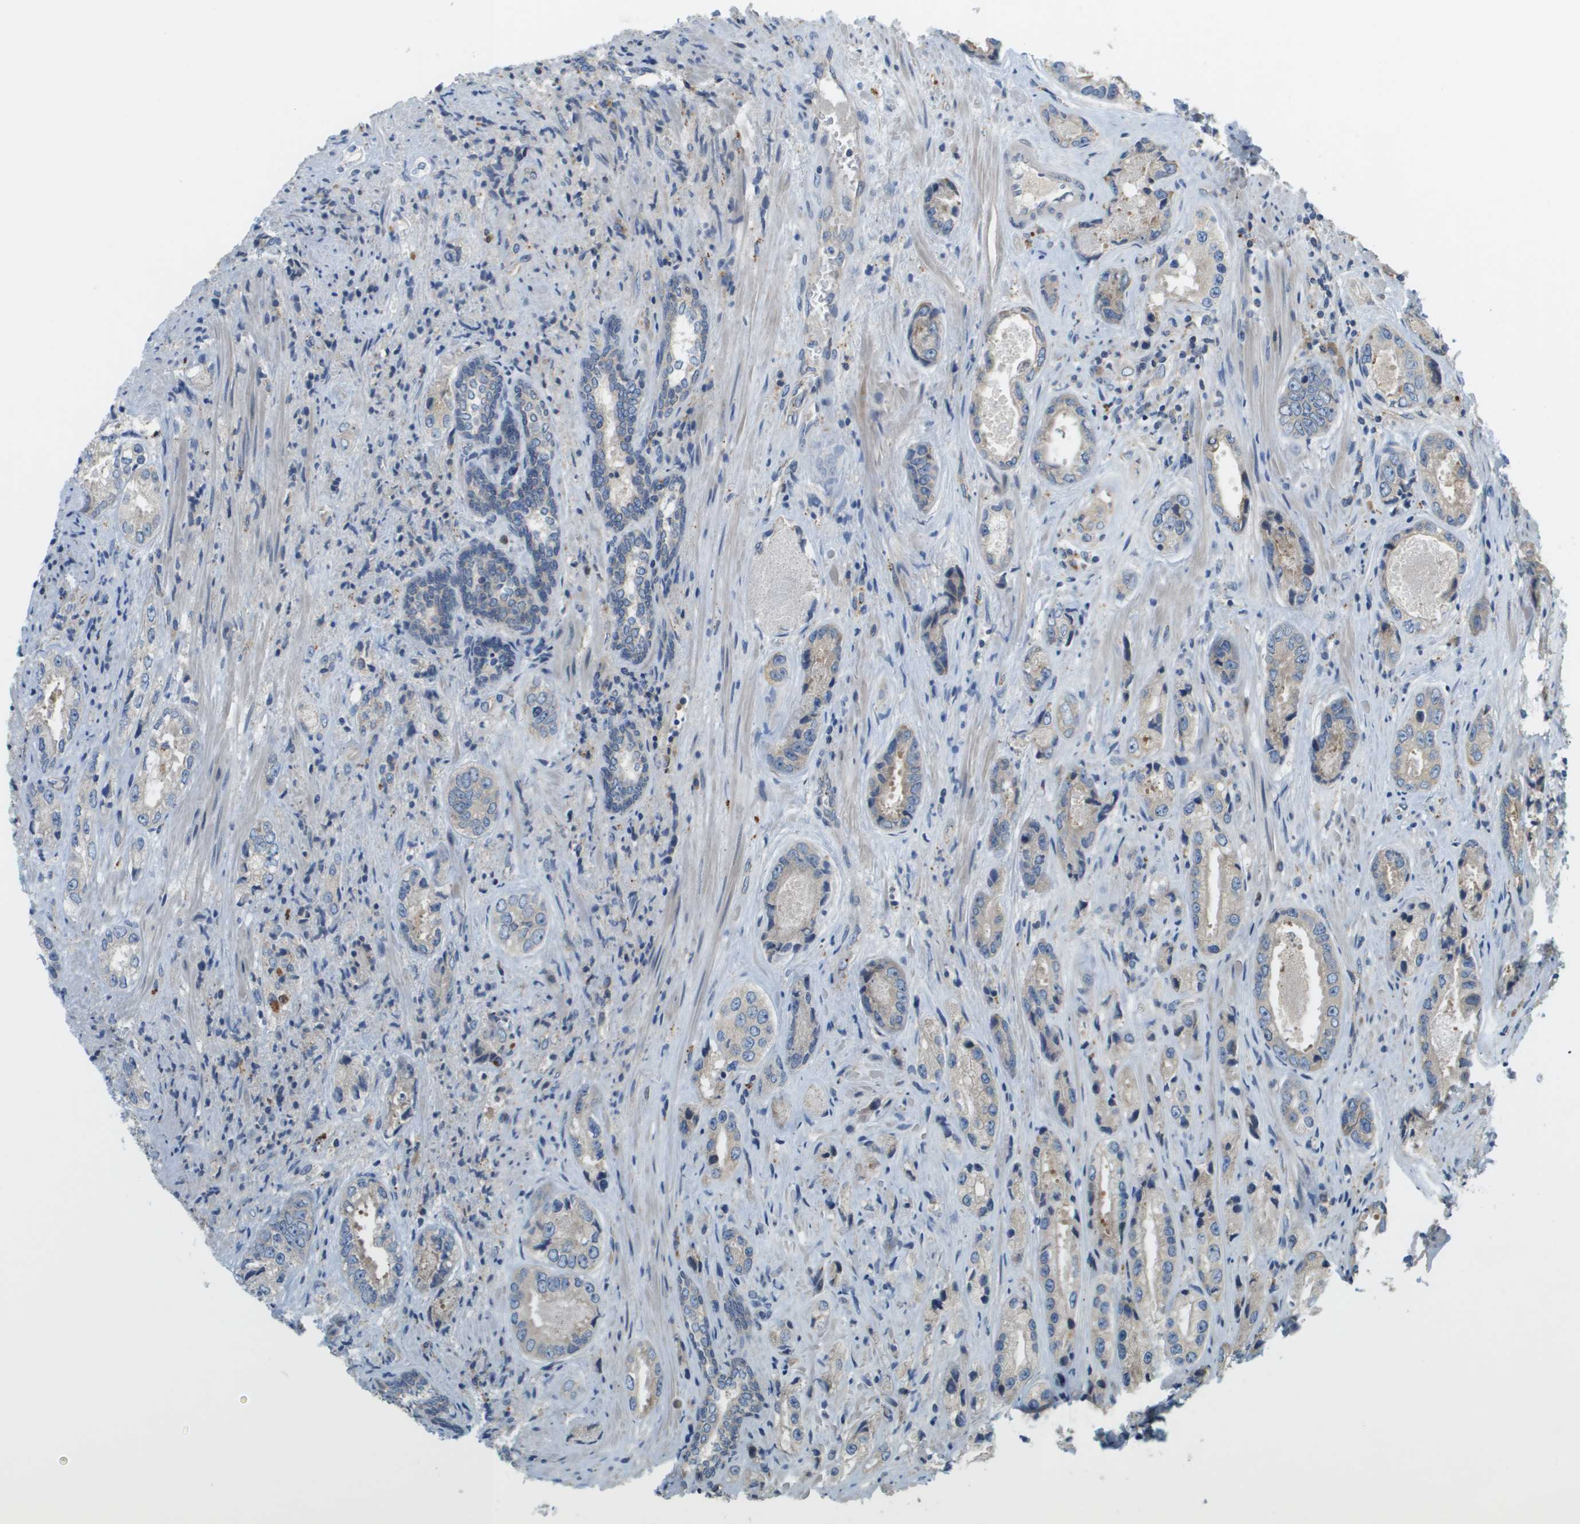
{"staining": {"intensity": "negative", "quantity": "none", "location": "none"}, "tissue": "prostate cancer", "cell_type": "Tumor cells", "image_type": "cancer", "snomed": [{"axis": "morphology", "description": "Adenocarcinoma, High grade"}, {"axis": "topography", "description": "Prostate"}], "caption": "This is a image of IHC staining of prostate adenocarcinoma (high-grade), which shows no positivity in tumor cells.", "gene": "SLC25A20", "patient": {"sex": "male", "age": 61}}